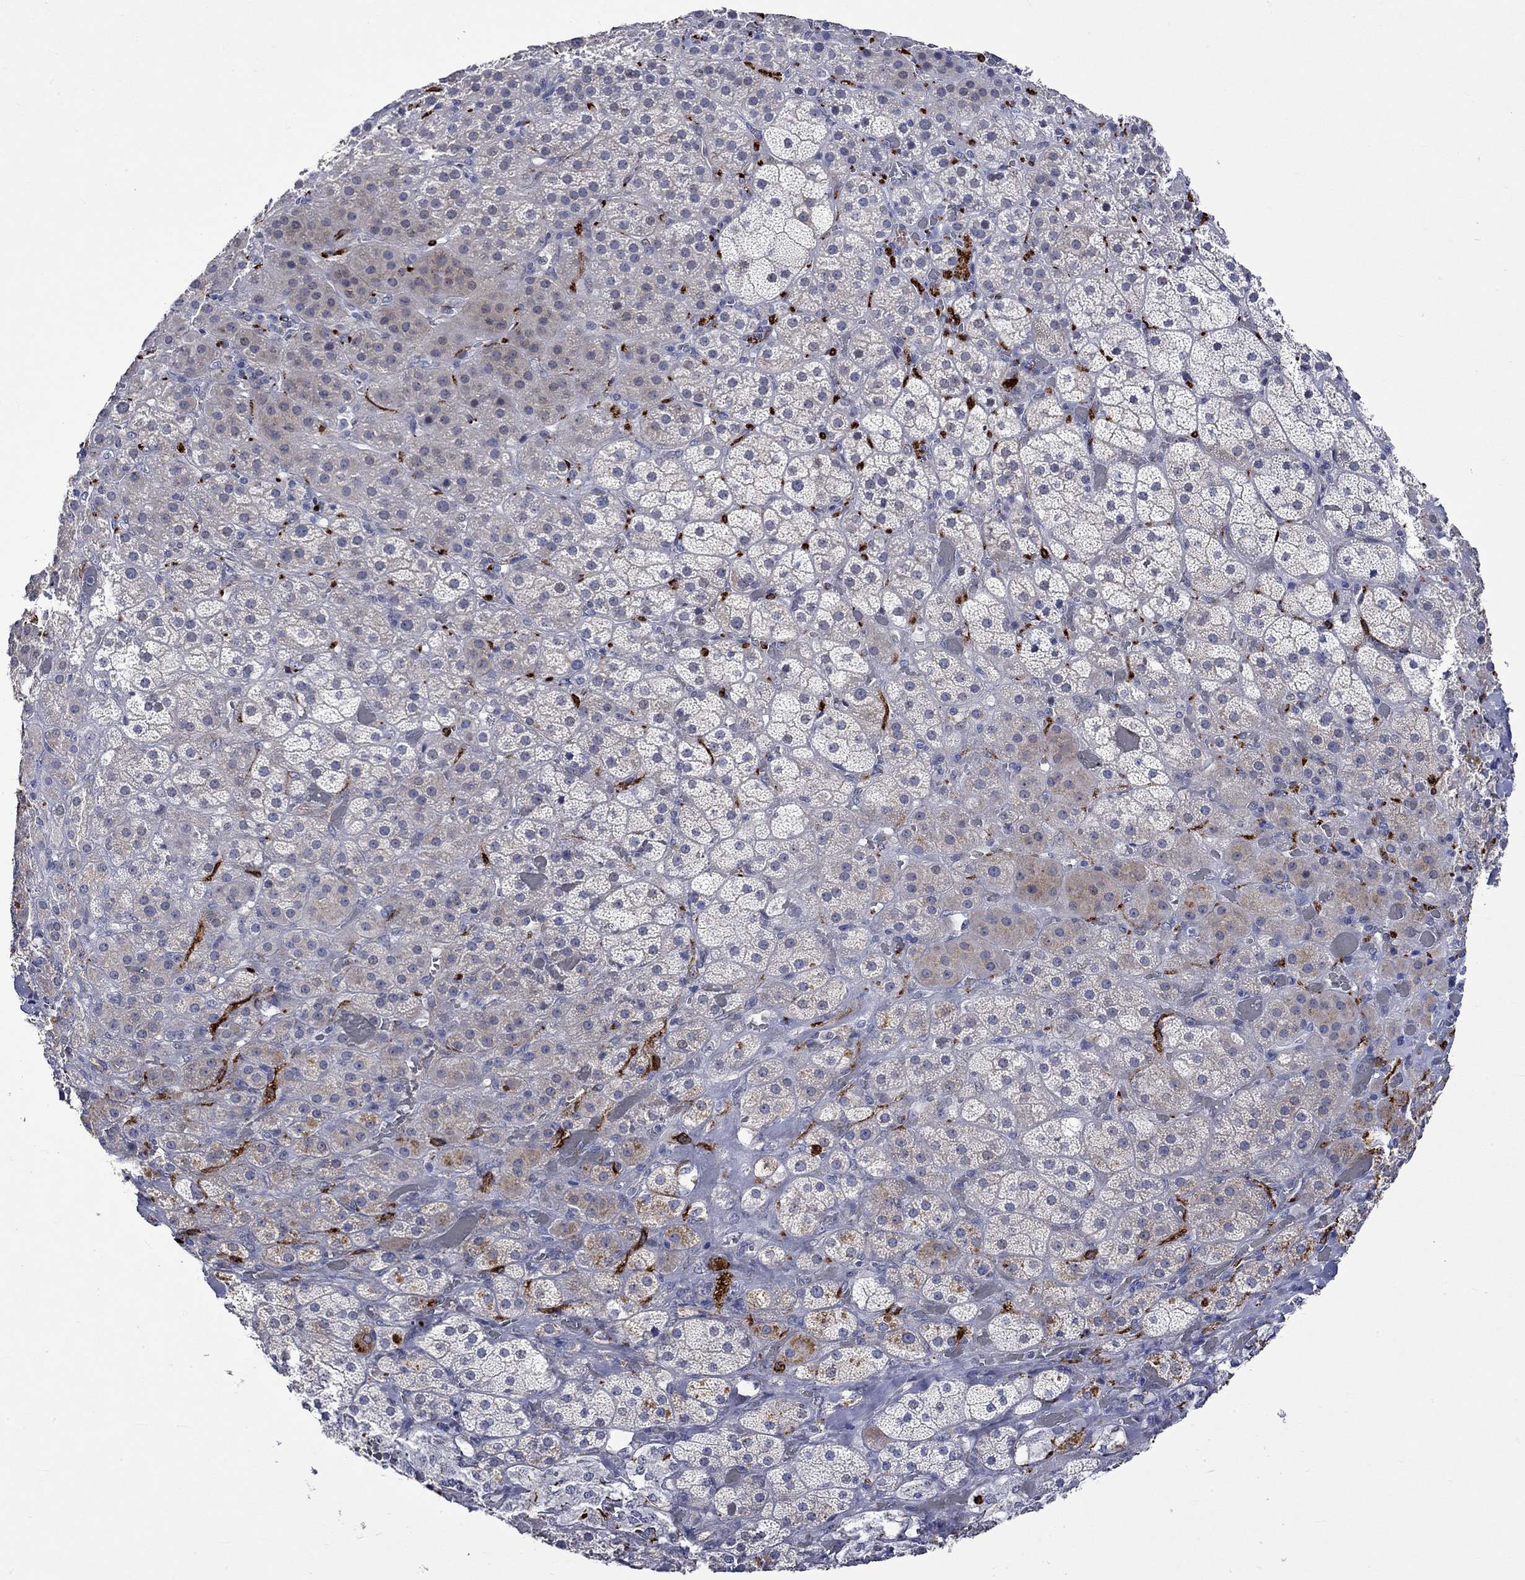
{"staining": {"intensity": "weak", "quantity": "<25%", "location": "cytoplasmic/membranous"}, "tissue": "adrenal gland", "cell_type": "Glandular cells", "image_type": "normal", "snomed": [{"axis": "morphology", "description": "Normal tissue, NOS"}, {"axis": "topography", "description": "Adrenal gland"}], "caption": "DAB (3,3'-diaminobenzidine) immunohistochemical staining of normal human adrenal gland reveals no significant staining in glandular cells. (DAB immunohistochemistry (IHC), high magnification).", "gene": "CRYAB", "patient": {"sex": "male", "age": 57}}